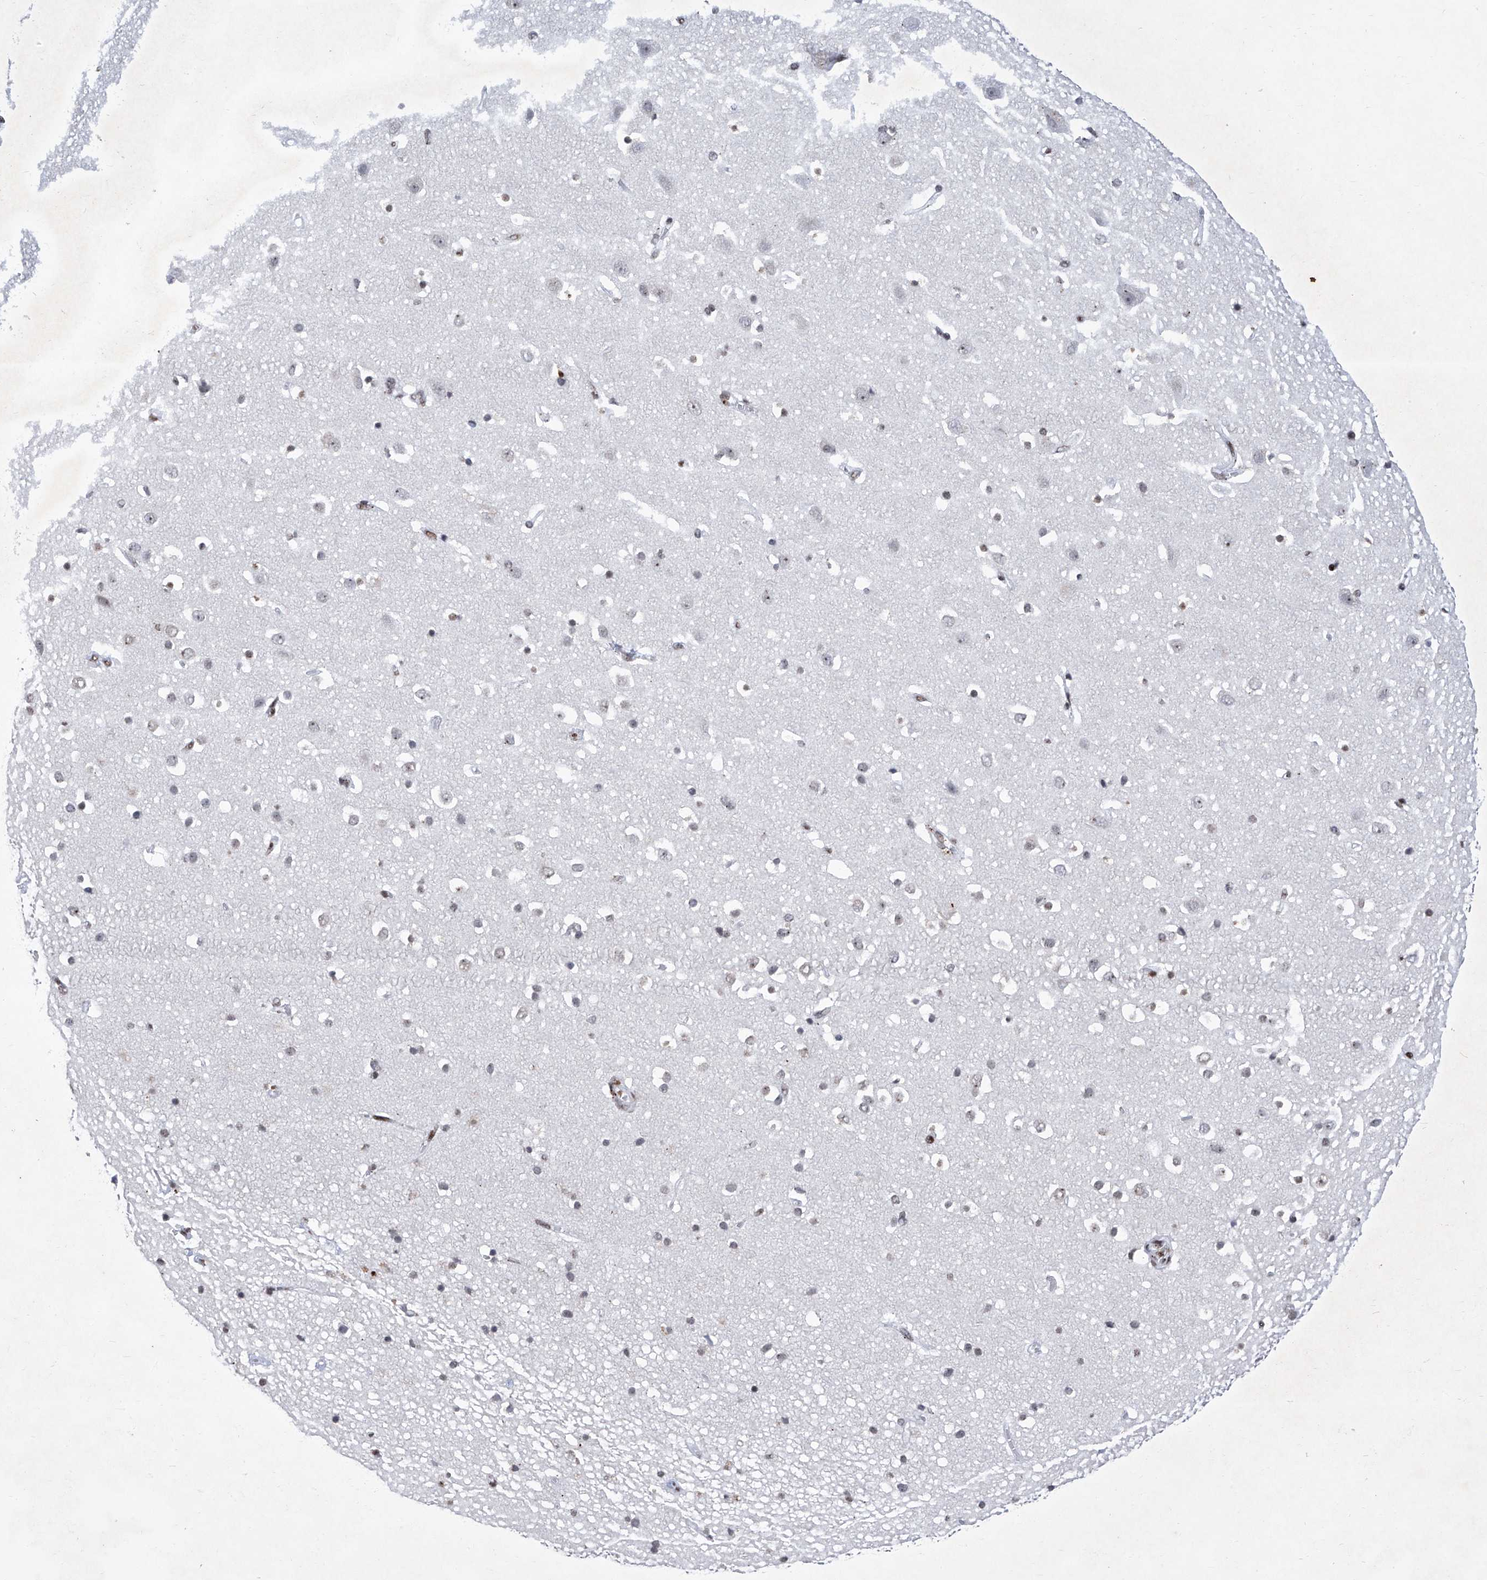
{"staining": {"intensity": "strong", "quantity": "25%-75%", "location": "nuclear"}, "tissue": "cerebral cortex", "cell_type": "Endothelial cells", "image_type": "normal", "snomed": [{"axis": "morphology", "description": "Normal tissue, NOS"}, {"axis": "topography", "description": "Cerebral cortex"}], "caption": "A photomicrograph of cerebral cortex stained for a protein shows strong nuclear brown staining in endothelial cells. Ihc stains the protein in brown and the nuclei are stained blue.", "gene": "HEY2", "patient": {"sex": "male", "age": 54}}